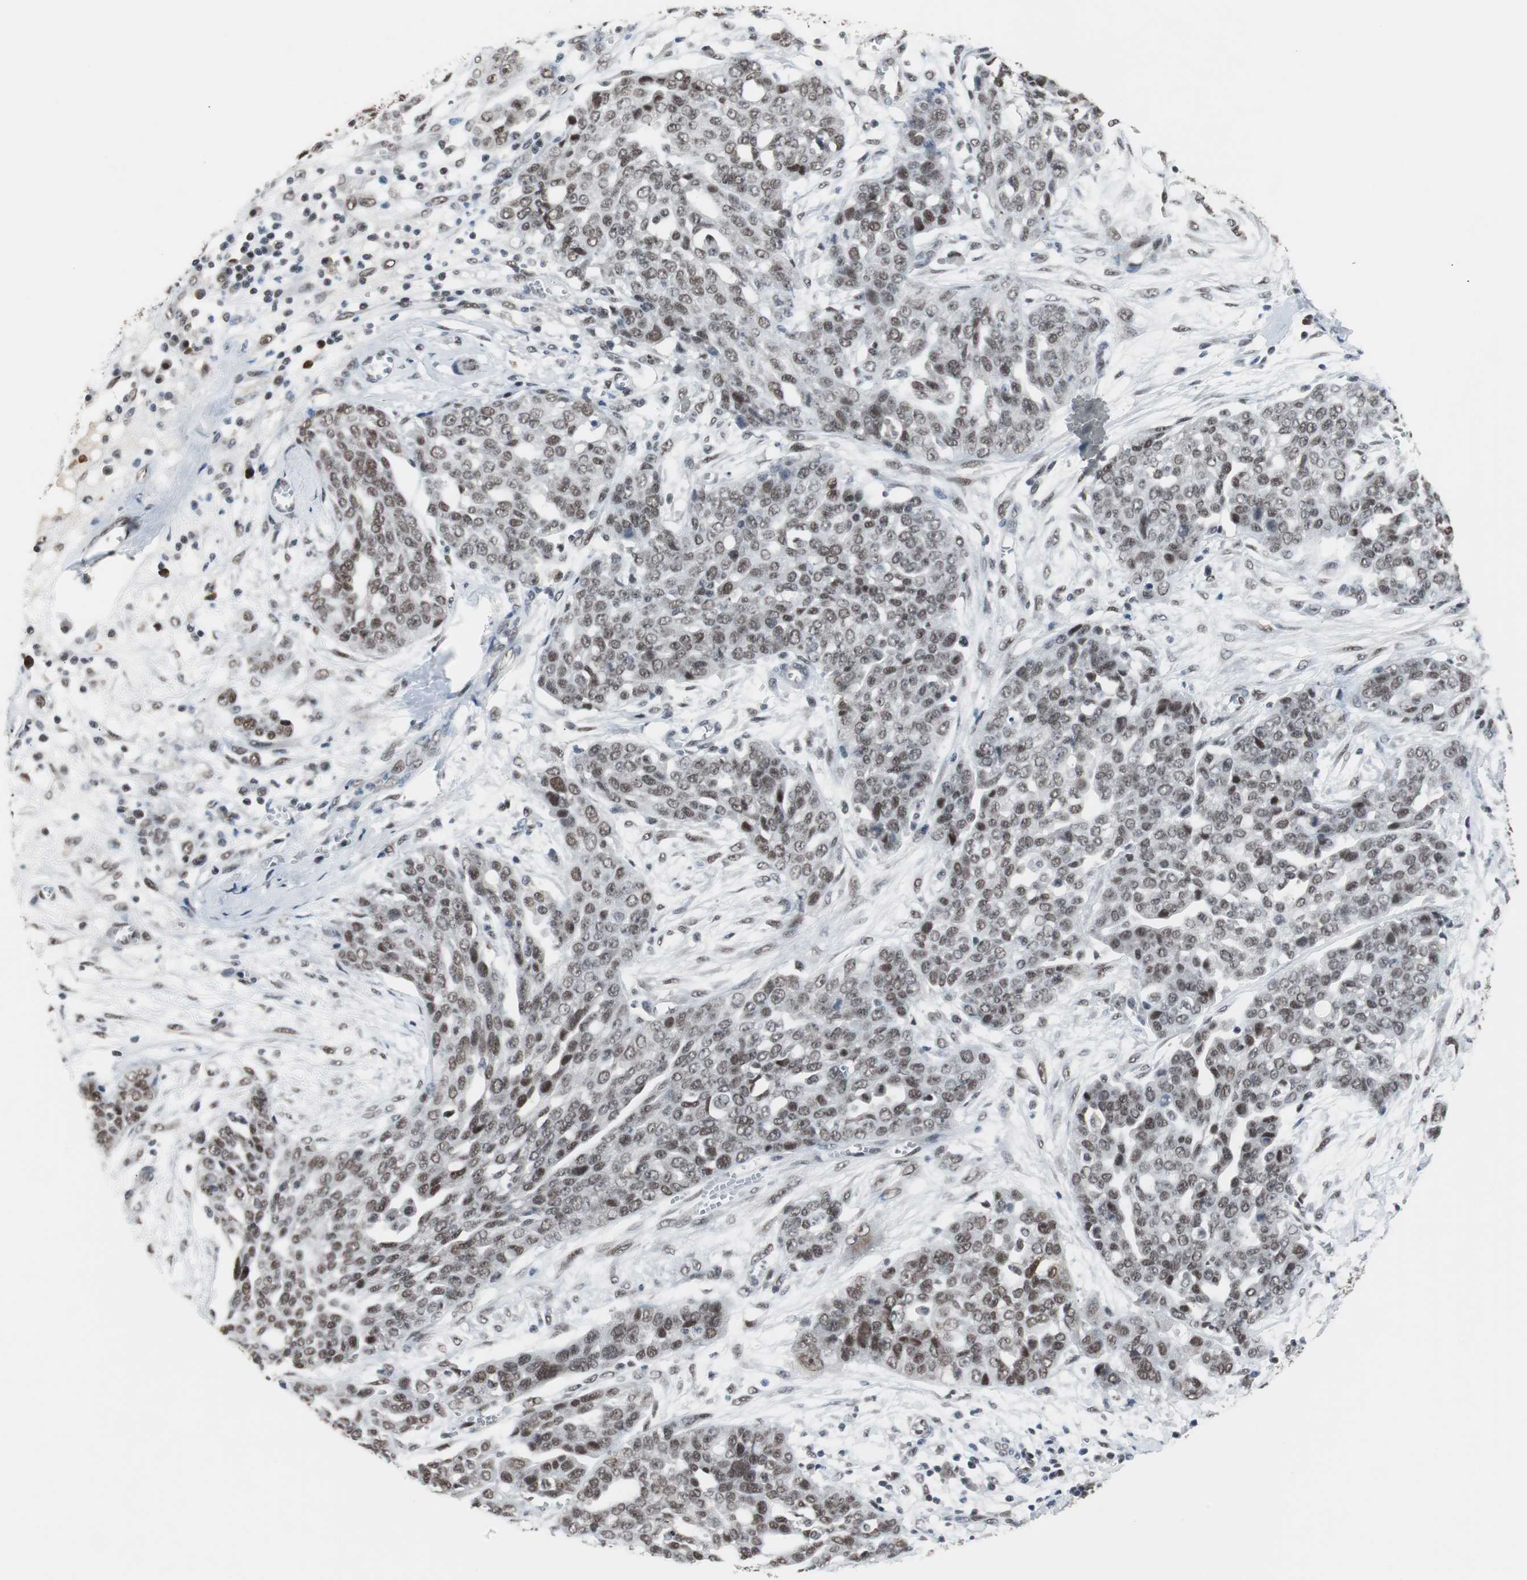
{"staining": {"intensity": "moderate", "quantity": ">75%", "location": "nuclear"}, "tissue": "ovarian cancer", "cell_type": "Tumor cells", "image_type": "cancer", "snomed": [{"axis": "morphology", "description": "Cystadenocarcinoma, serous, NOS"}, {"axis": "topography", "description": "Soft tissue"}, {"axis": "topography", "description": "Ovary"}], "caption": "Immunohistochemistry image of ovarian serous cystadenocarcinoma stained for a protein (brown), which exhibits medium levels of moderate nuclear staining in approximately >75% of tumor cells.", "gene": "TAF7", "patient": {"sex": "female", "age": 57}}